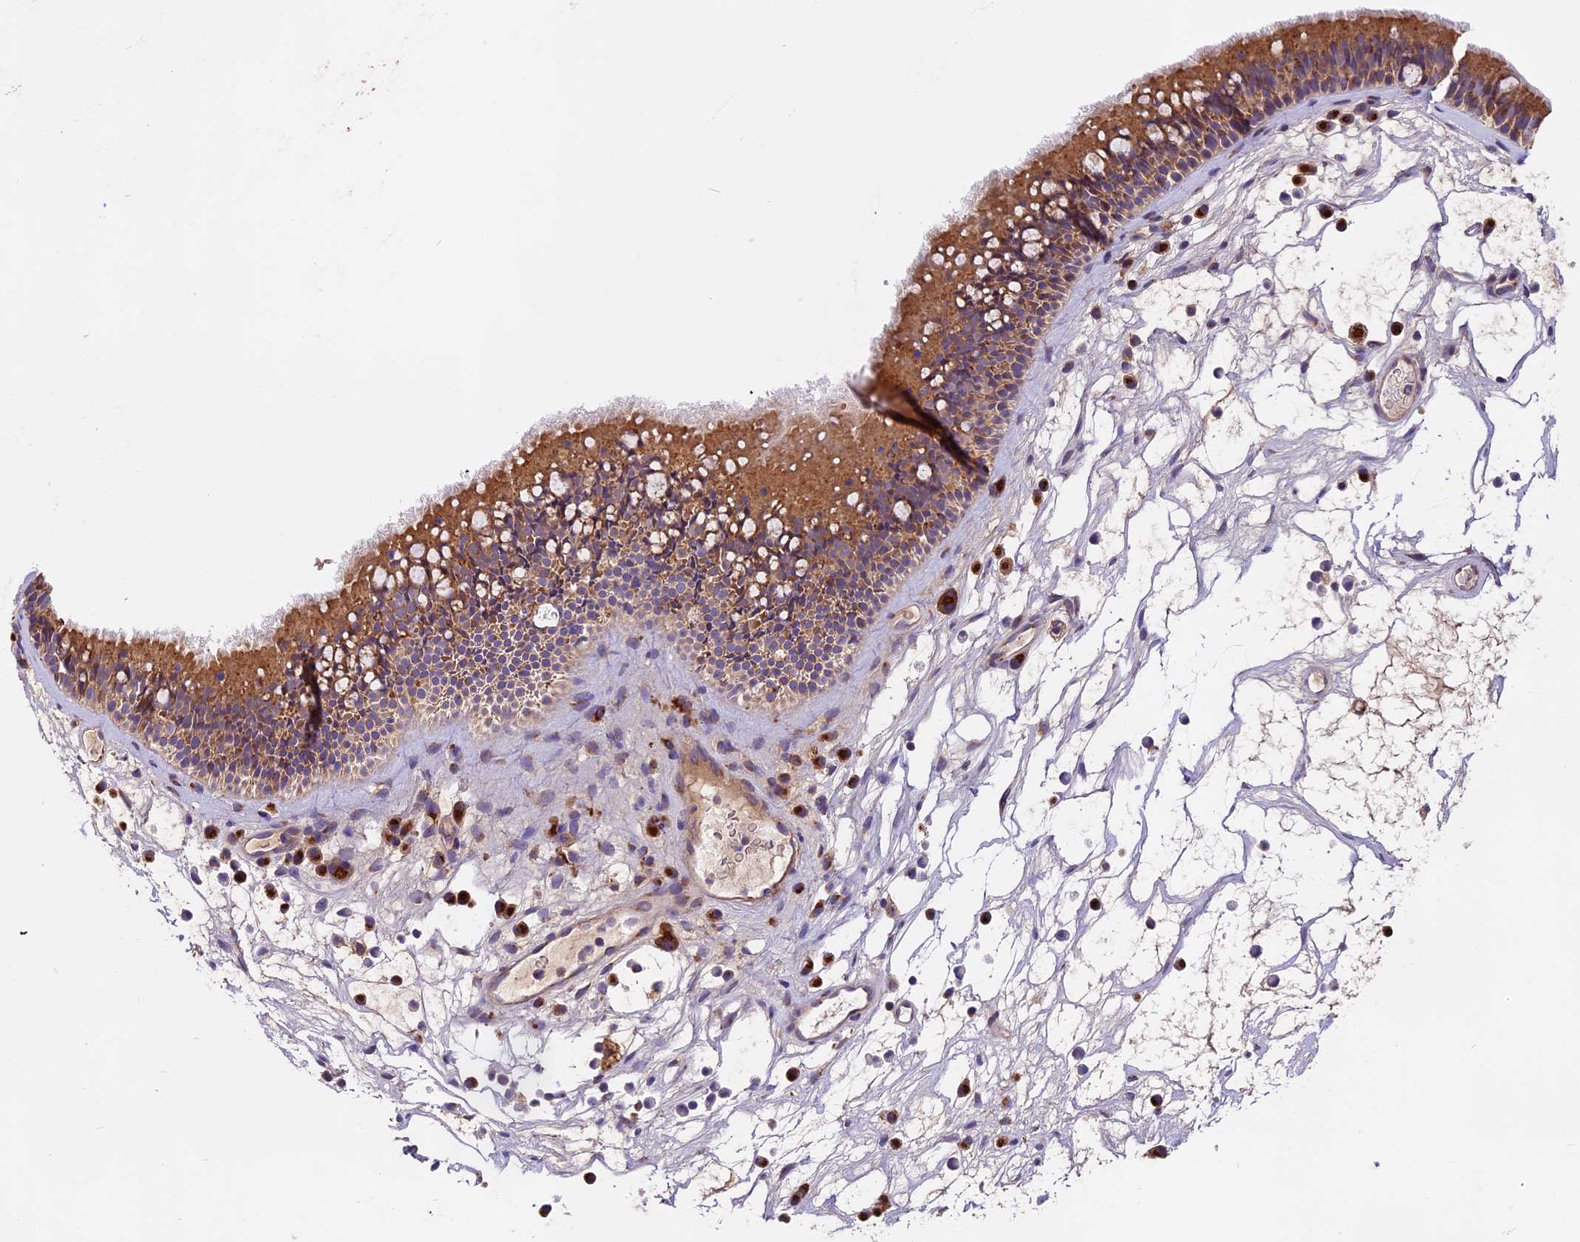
{"staining": {"intensity": "moderate", "quantity": ">75%", "location": "cytoplasmic/membranous"}, "tissue": "nasopharynx", "cell_type": "Respiratory epithelial cells", "image_type": "normal", "snomed": [{"axis": "morphology", "description": "Normal tissue, NOS"}, {"axis": "morphology", "description": "Inflammation, NOS"}, {"axis": "morphology", "description": "Malignant melanoma, Metastatic site"}, {"axis": "topography", "description": "Nasopharynx"}], "caption": "An image of nasopharynx stained for a protein exhibits moderate cytoplasmic/membranous brown staining in respiratory epithelial cells.", "gene": "COPE", "patient": {"sex": "male", "age": 70}}